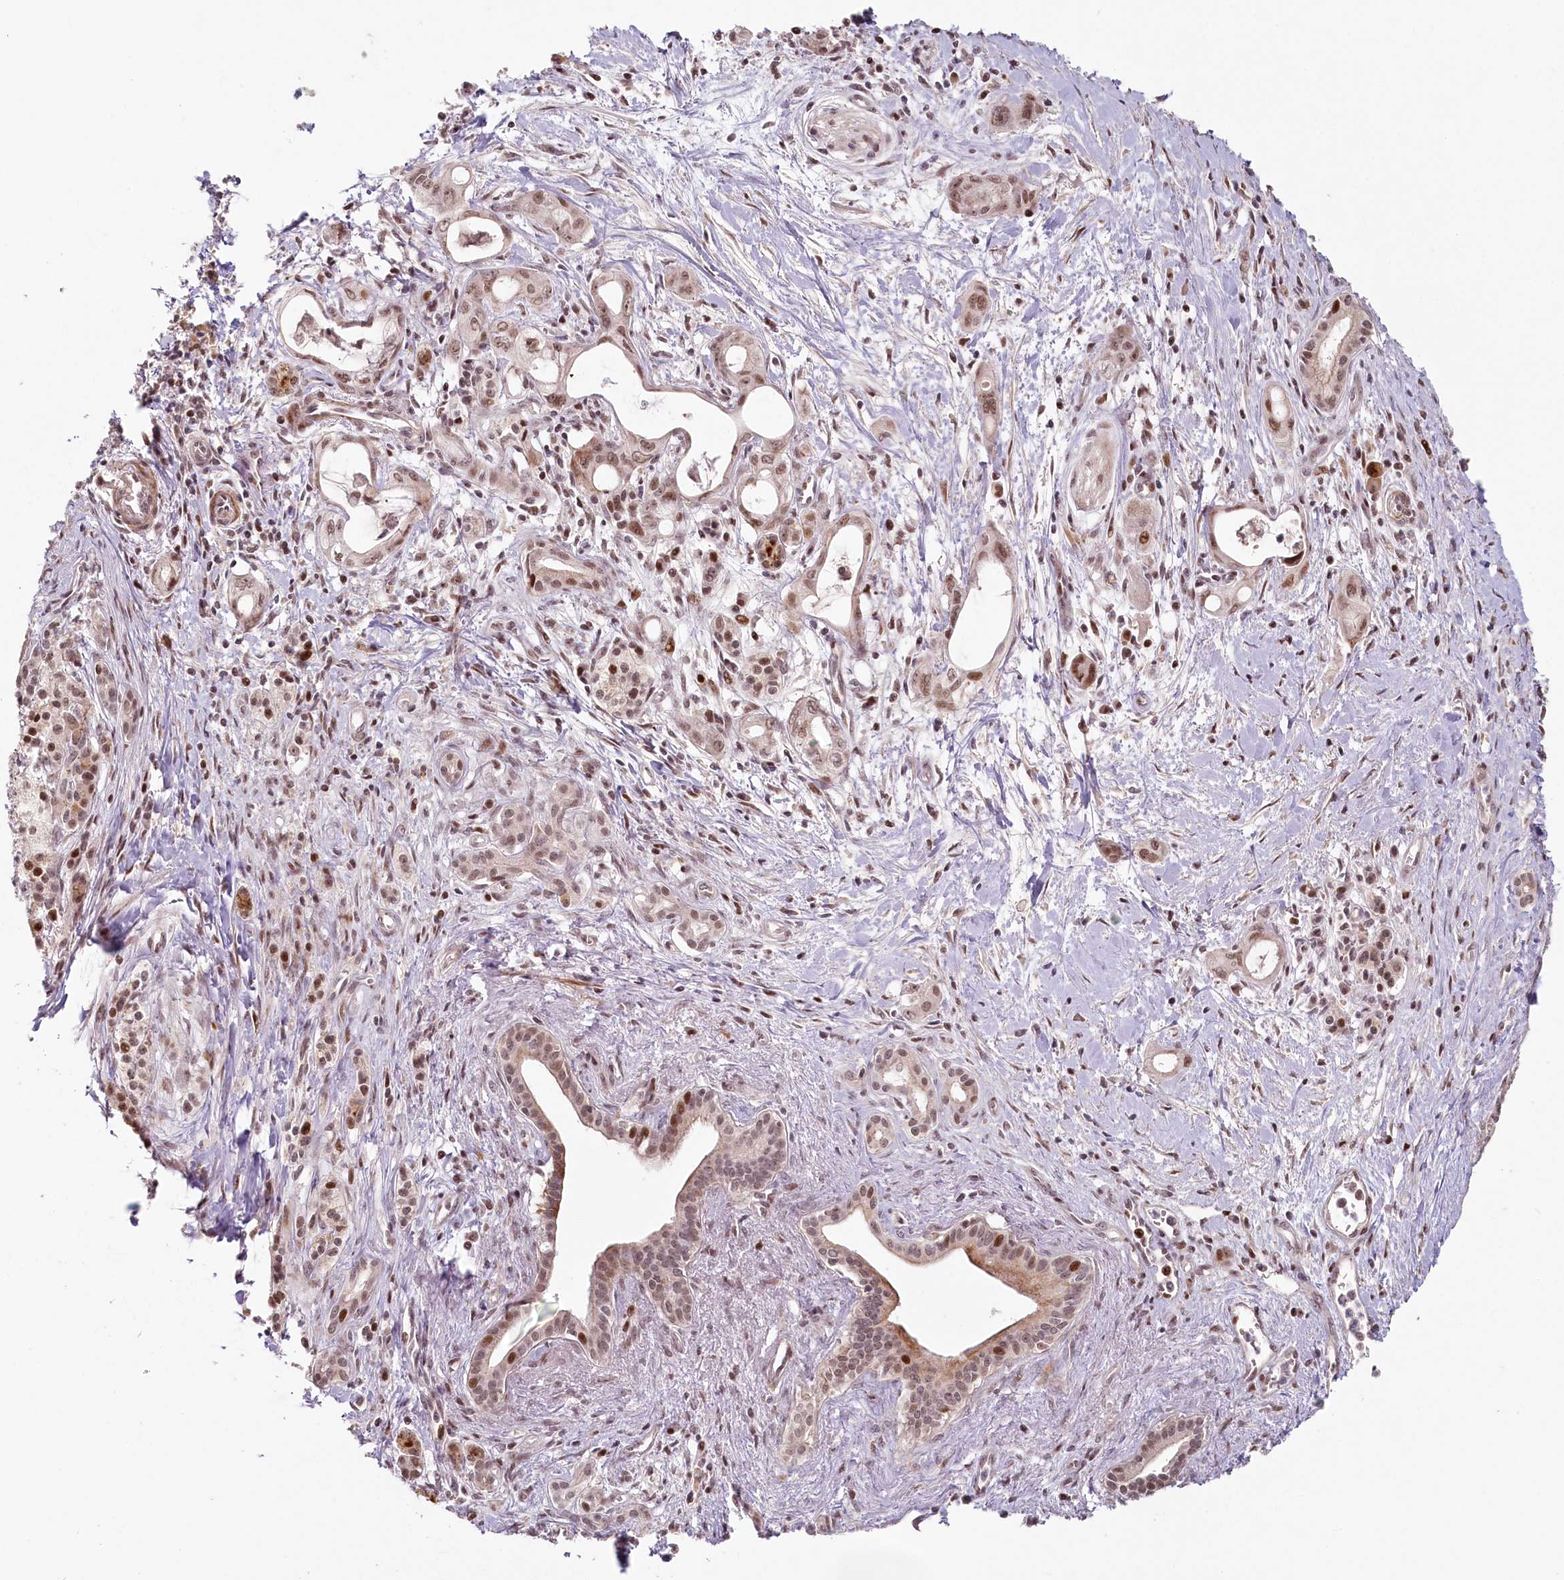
{"staining": {"intensity": "moderate", "quantity": ">75%", "location": "nuclear"}, "tissue": "pancreatic cancer", "cell_type": "Tumor cells", "image_type": "cancer", "snomed": [{"axis": "morphology", "description": "Adenocarcinoma, NOS"}, {"axis": "topography", "description": "Pancreas"}], "caption": "IHC of pancreatic cancer (adenocarcinoma) displays medium levels of moderate nuclear positivity in approximately >75% of tumor cells.", "gene": "FAM204A", "patient": {"sex": "male", "age": 72}}